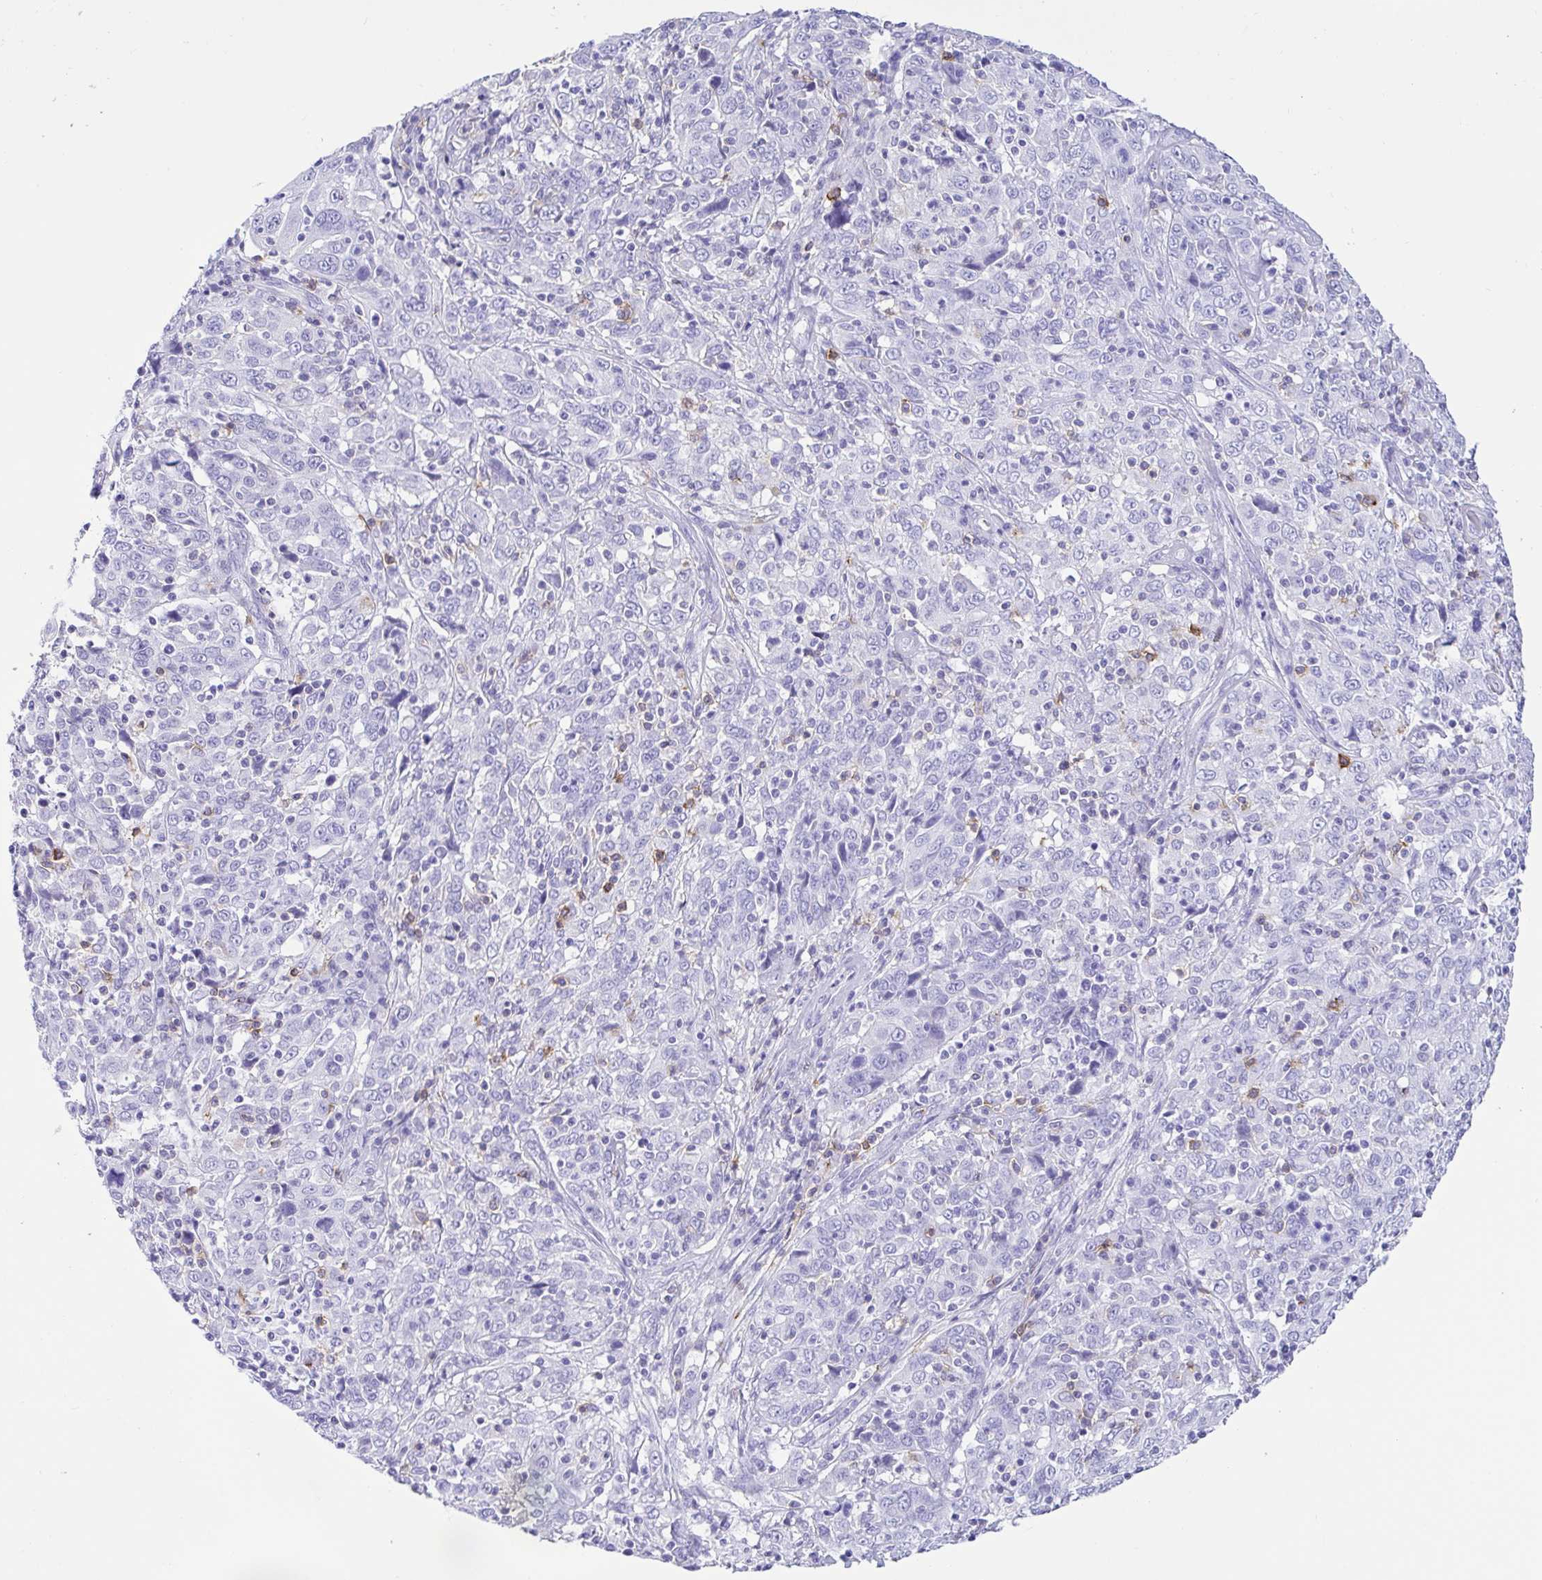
{"staining": {"intensity": "negative", "quantity": "none", "location": "none"}, "tissue": "cervical cancer", "cell_type": "Tumor cells", "image_type": "cancer", "snomed": [{"axis": "morphology", "description": "Squamous cell carcinoma, NOS"}, {"axis": "topography", "description": "Cervix"}], "caption": "The histopathology image shows no significant positivity in tumor cells of cervical cancer. (DAB immunohistochemistry (IHC) with hematoxylin counter stain).", "gene": "CD5", "patient": {"sex": "female", "age": 46}}